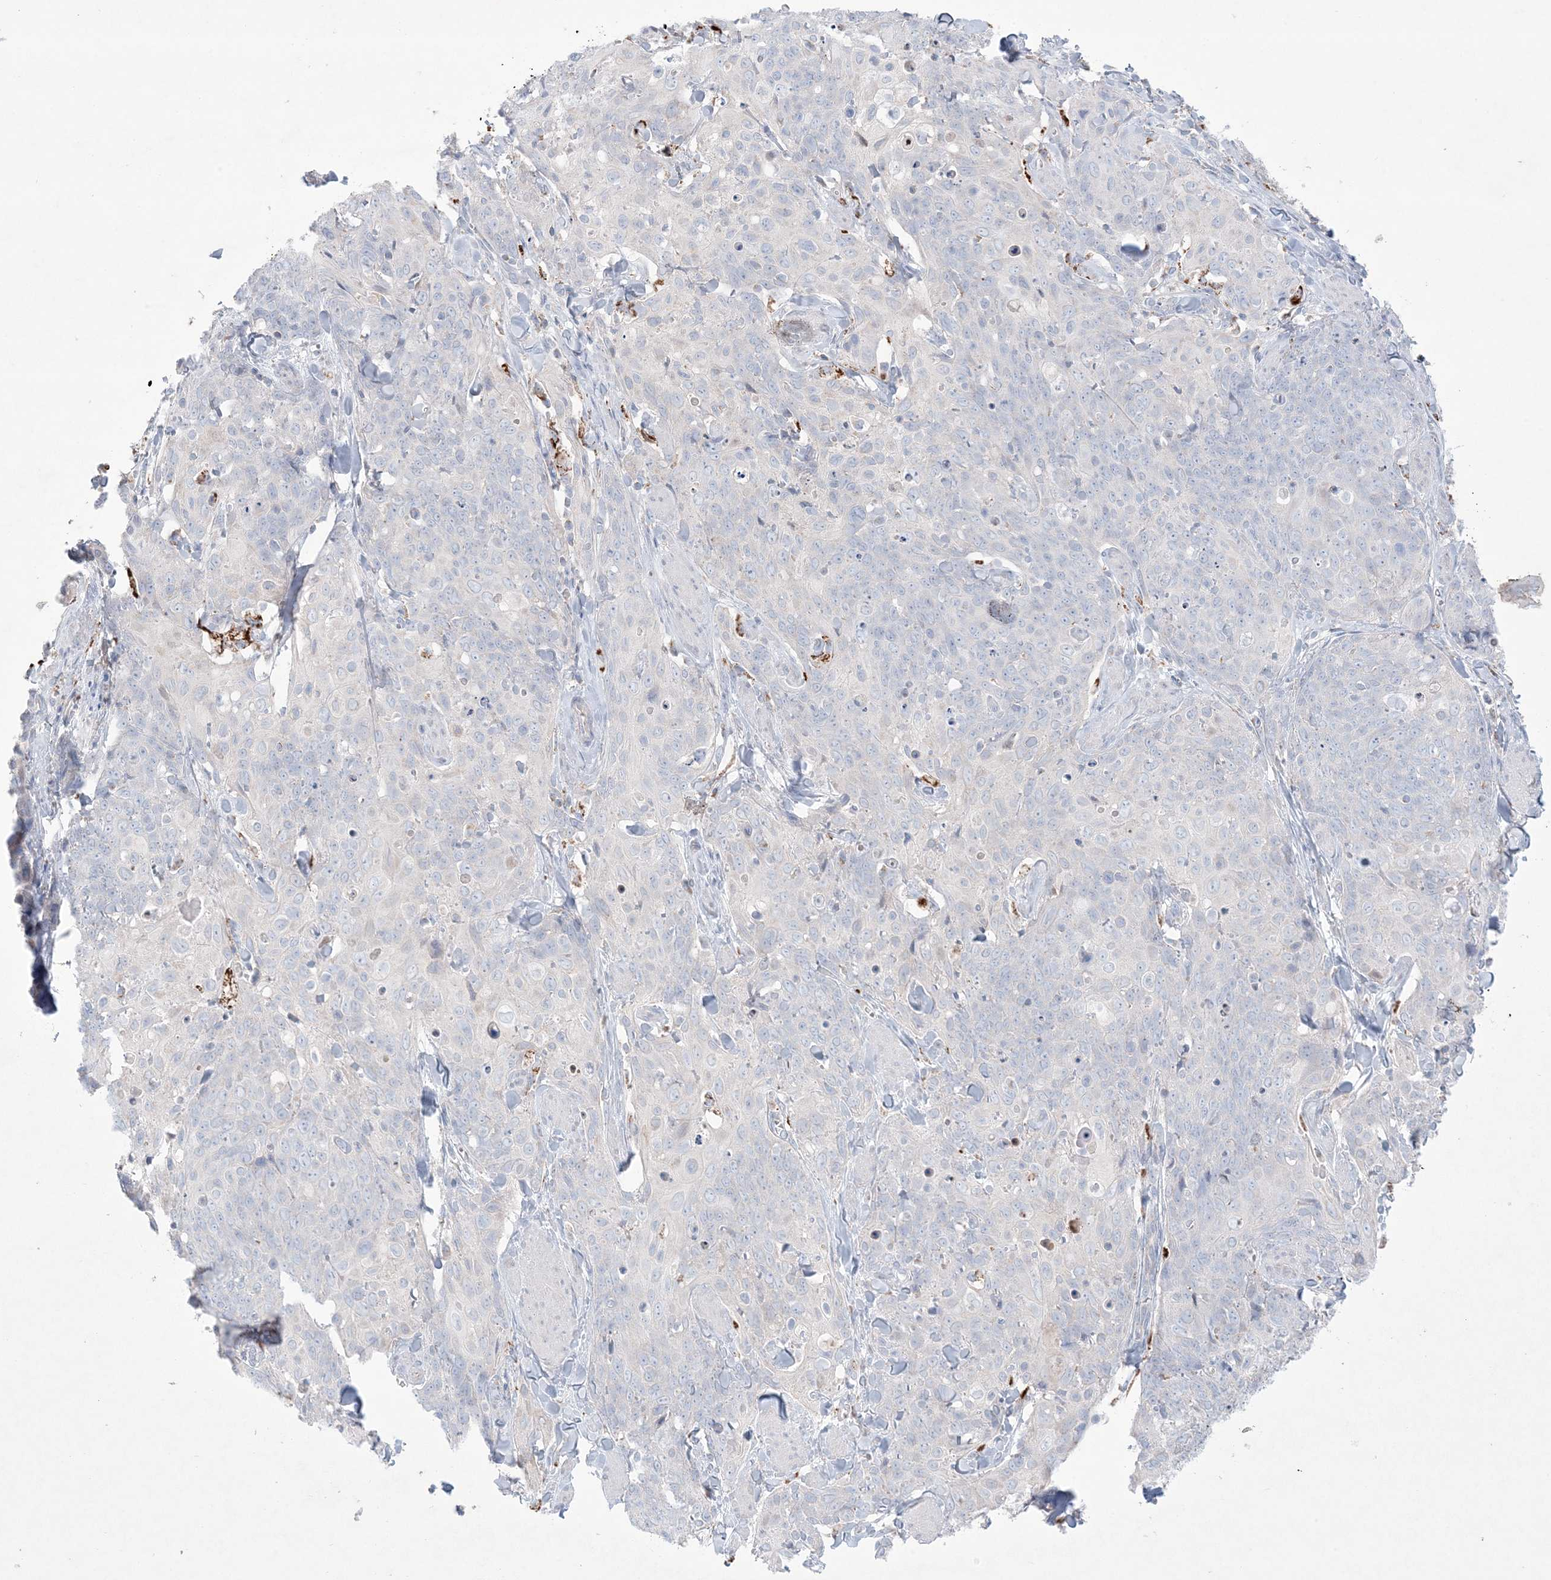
{"staining": {"intensity": "negative", "quantity": "none", "location": "none"}, "tissue": "skin cancer", "cell_type": "Tumor cells", "image_type": "cancer", "snomed": [{"axis": "morphology", "description": "Squamous cell carcinoma, NOS"}, {"axis": "topography", "description": "Skin"}, {"axis": "topography", "description": "Vulva"}], "caption": "IHC of human skin cancer exhibits no staining in tumor cells. (DAB (3,3'-diaminobenzidine) IHC visualized using brightfield microscopy, high magnification).", "gene": "KCTD6", "patient": {"sex": "female", "age": 85}}